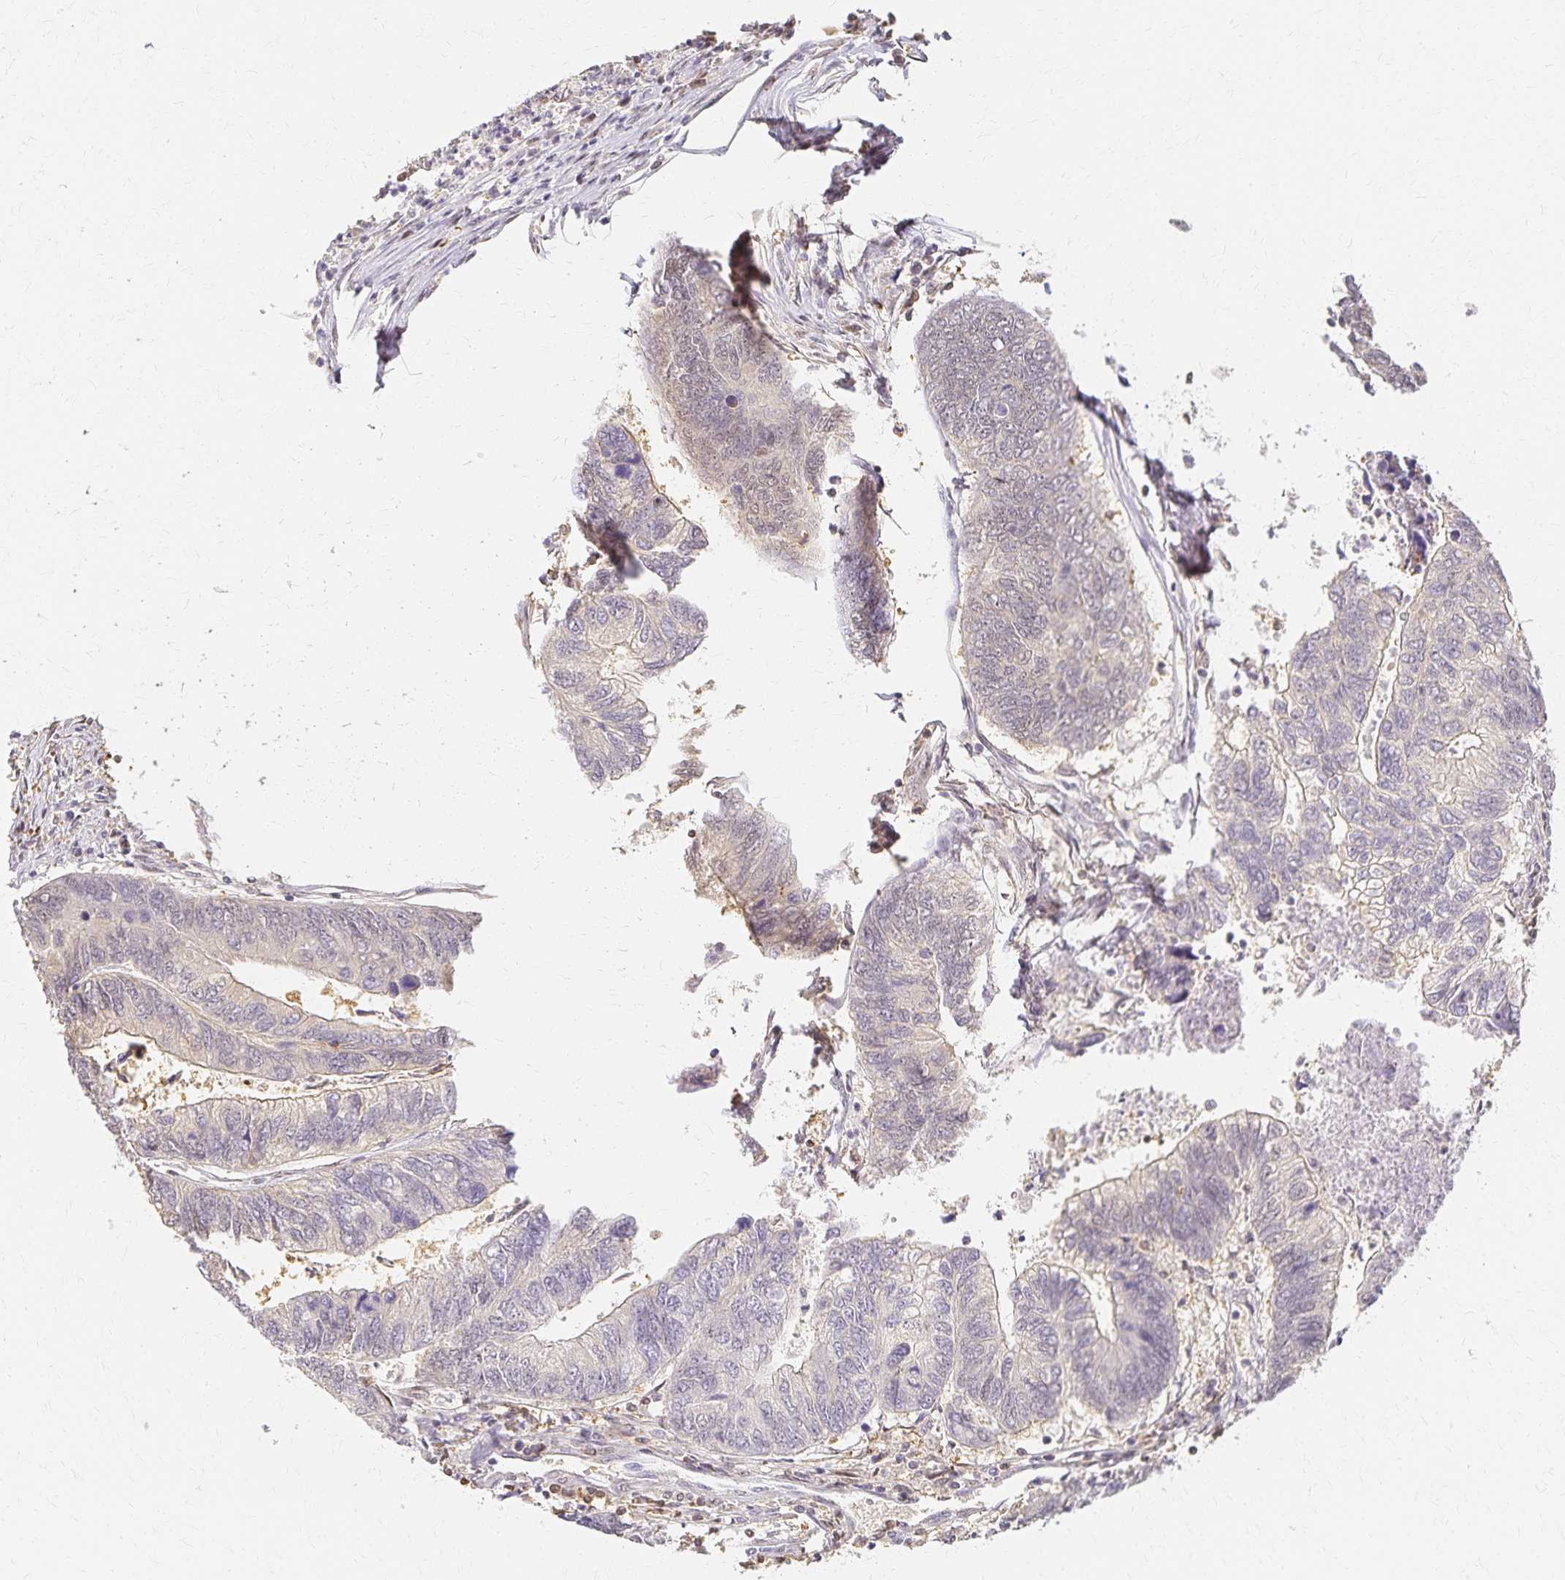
{"staining": {"intensity": "weak", "quantity": "<25%", "location": "cytoplasmic/membranous"}, "tissue": "colorectal cancer", "cell_type": "Tumor cells", "image_type": "cancer", "snomed": [{"axis": "morphology", "description": "Adenocarcinoma, NOS"}, {"axis": "topography", "description": "Colon"}], "caption": "IHC photomicrograph of human colorectal adenocarcinoma stained for a protein (brown), which displays no staining in tumor cells.", "gene": "AZGP1", "patient": {"sex": "female", "age": 67}}